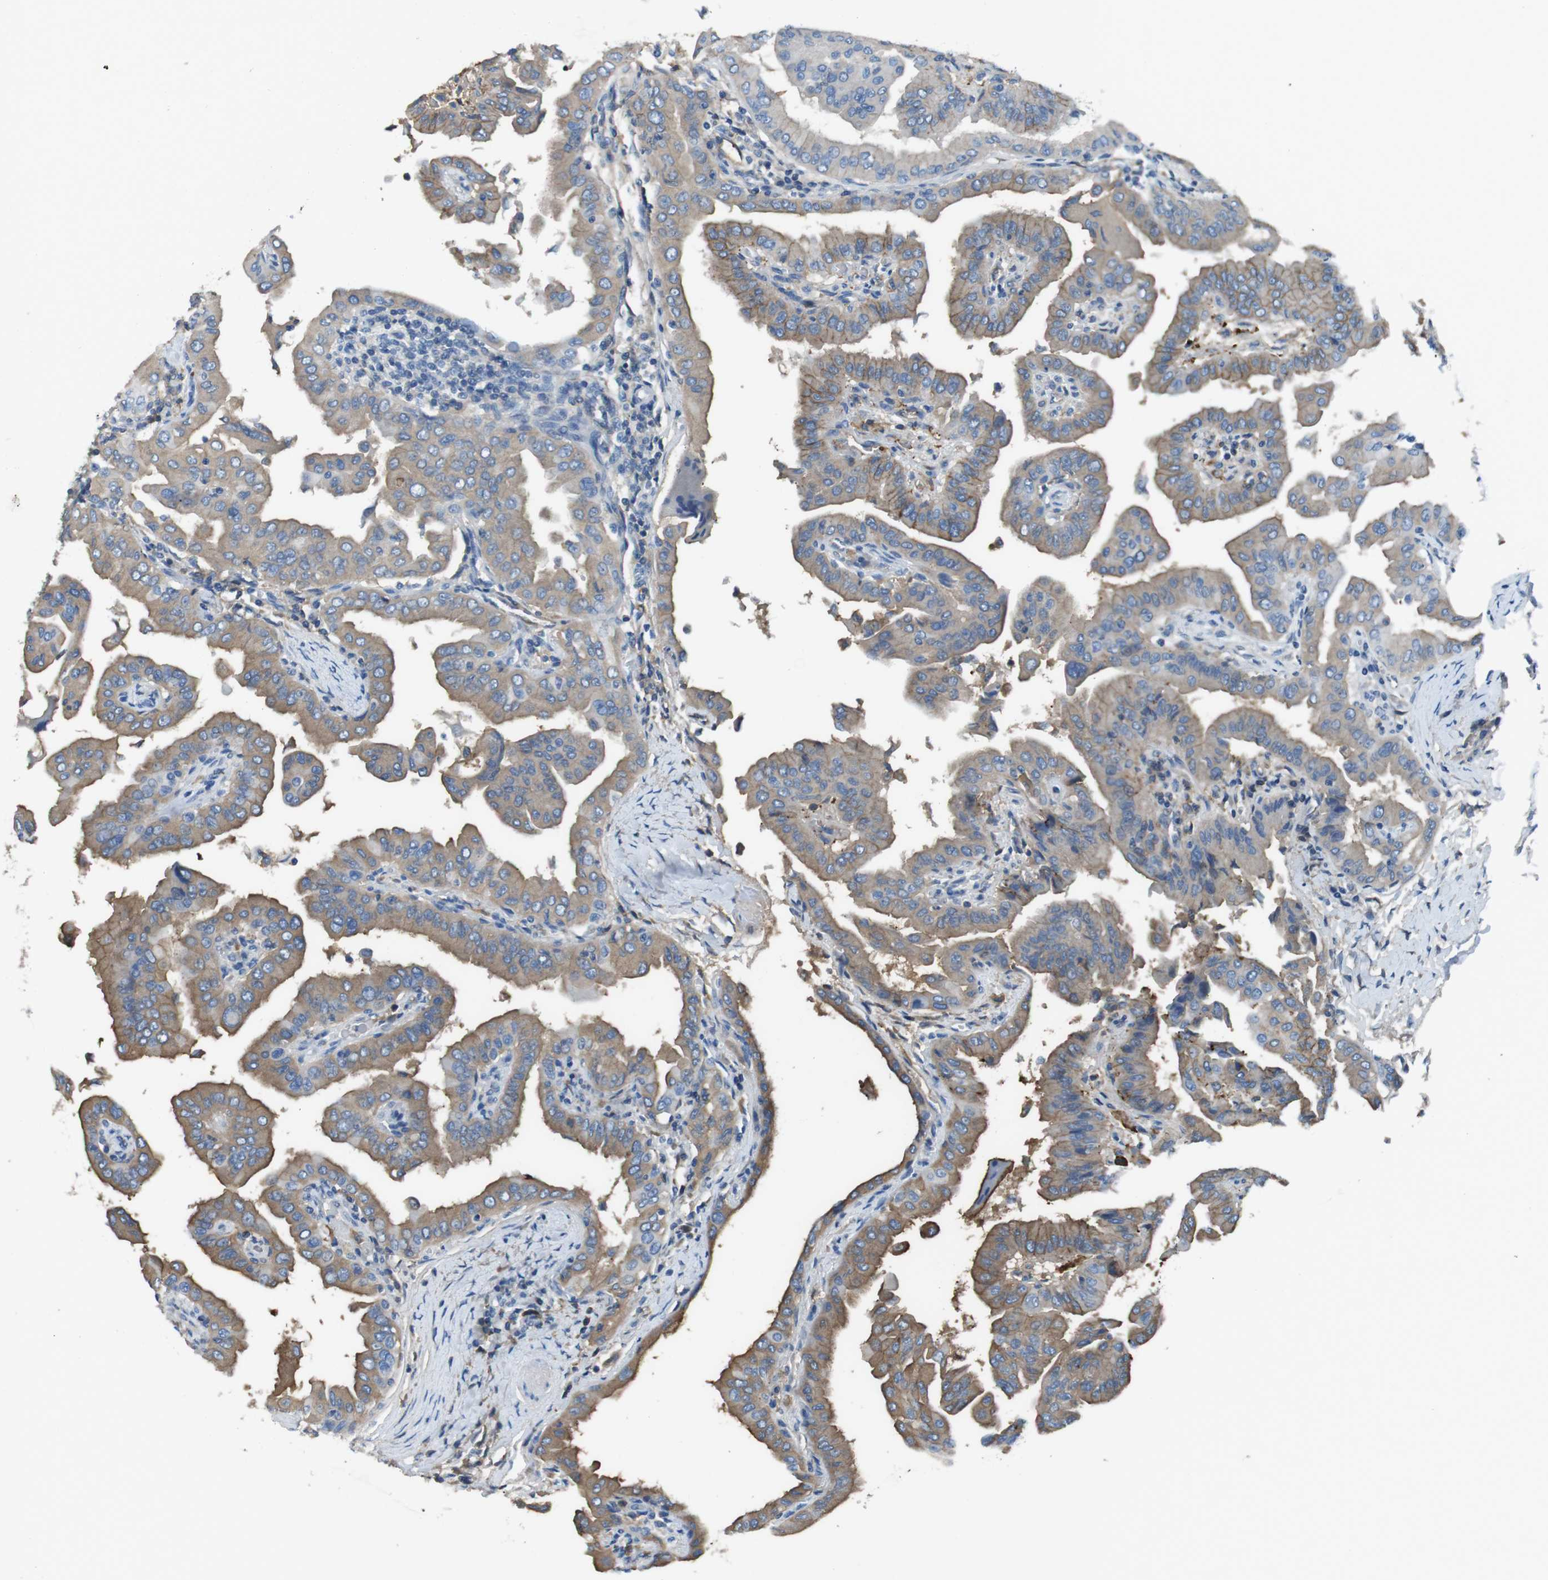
{"staining": {"intensity": "weak", "quantity": "25%-75%", "location": "cytoplasmic/membranous"}, "tissue": "thyroid cancer", "cell_type": "Tumor cells", "image_type": "cancer", "snomed": [{"axis": "morphology", "description": "Papillary adenocarcinoma, NOS"}, {"axis": "topography", "description": "Thyroid gland"}], "caption": "Thyroid cancer tissue exhibits weak cytoplasmic/membranous expression in approximately 25%-75% of tumor cells, visualized by immunohistochemistry. (IHC, brightfield microscopy, high magnification).", "gene": "TMPRSS15", "patient": {"sex": "male", "age": 33}}